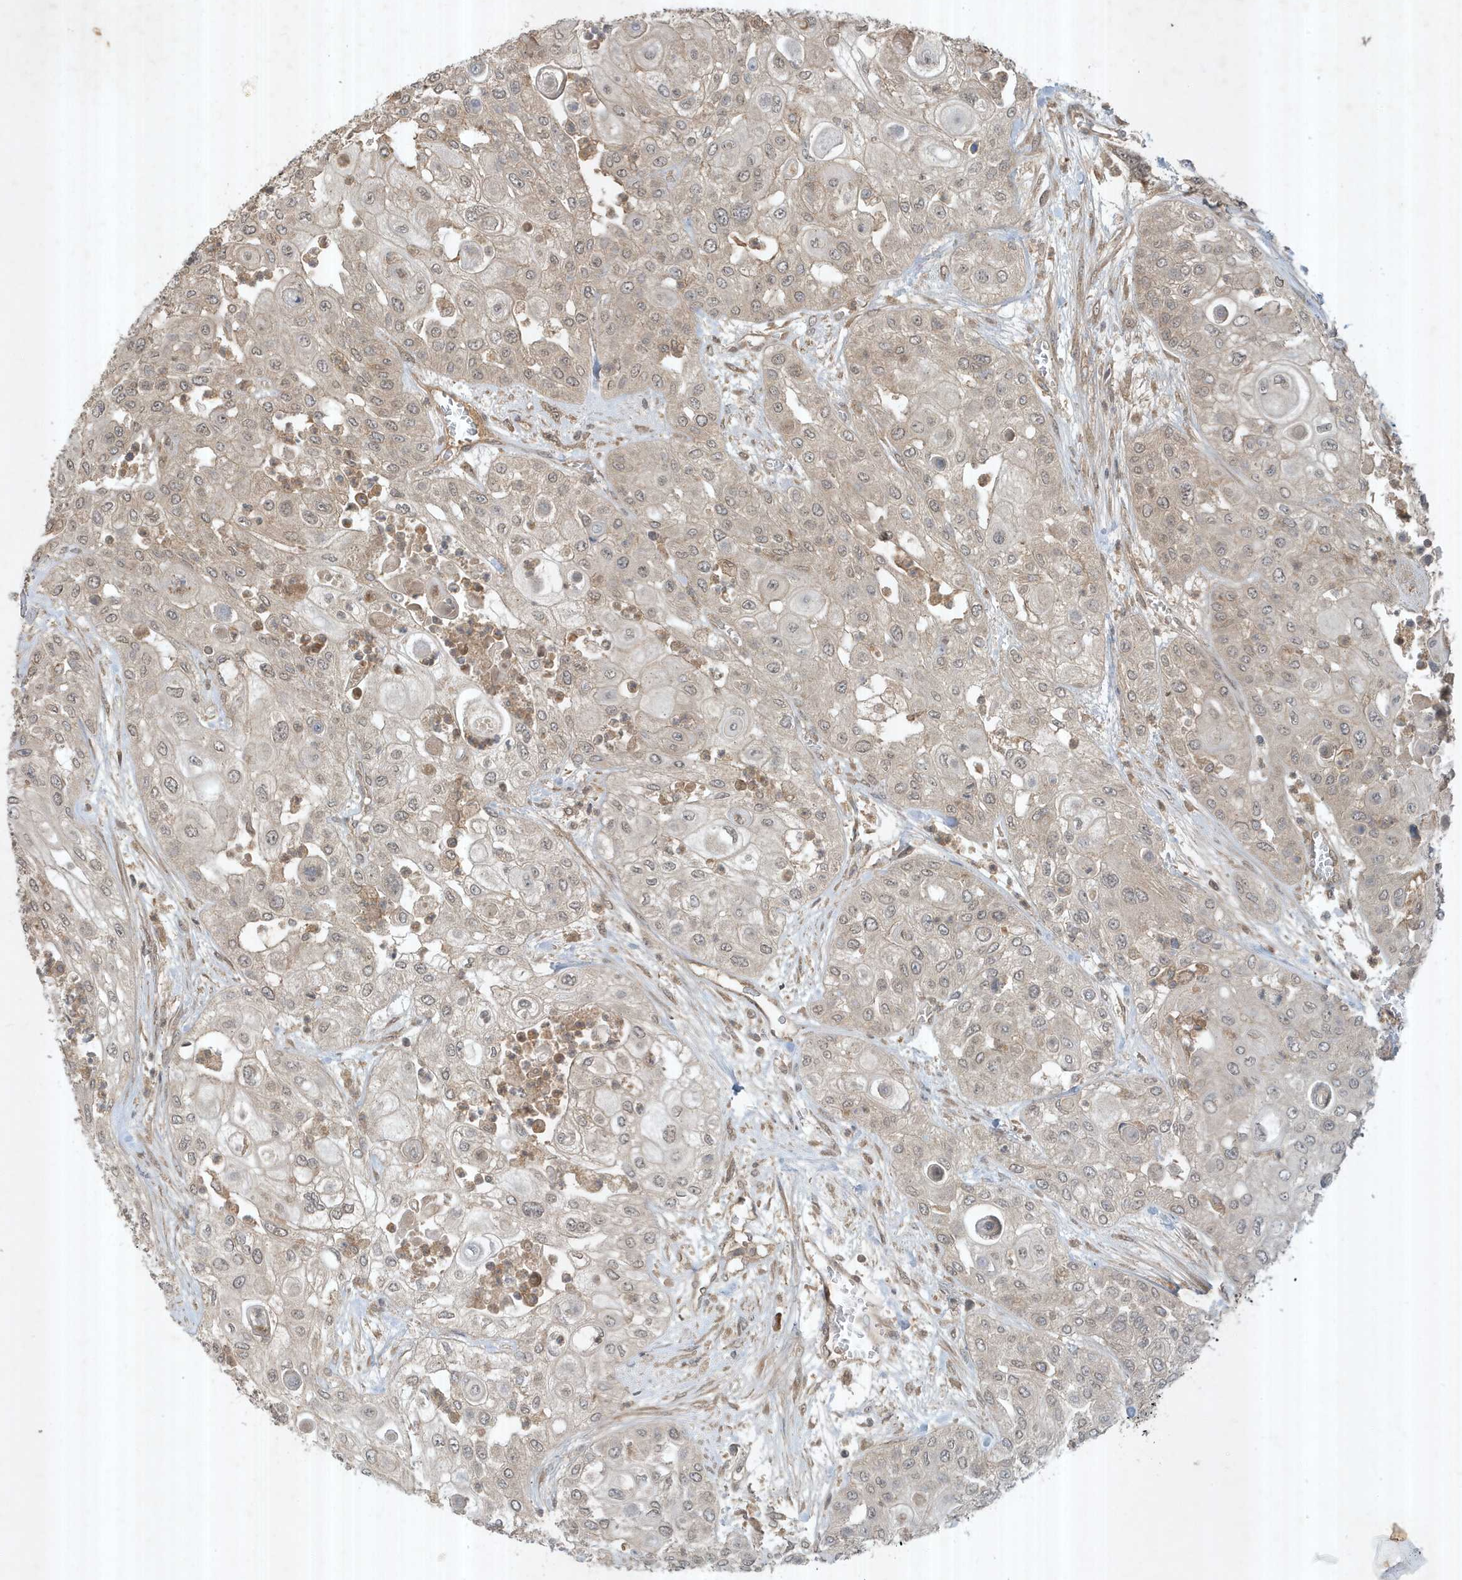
{"staining": {"intensity": "weak", "quantity": "<25%", "location": "cytoplasmic/membranous,nuclear"}, "tissue": "urothelial cancer", "cell_type": "Tumor cells", "image_type": "cancer", "snomed": [{"axis": "morphology", "description": "Urothelial carcinoma, High grade"}, {"axis": "topography", "description": "Urinary bladder"}], "caption": "Human urothelial cancer stained for a protein using immunohistochemistry (IHC) shows no staining in tumor cells.", "gene": "ABCB9", "patient": {"sex": "female", "age": 79}}